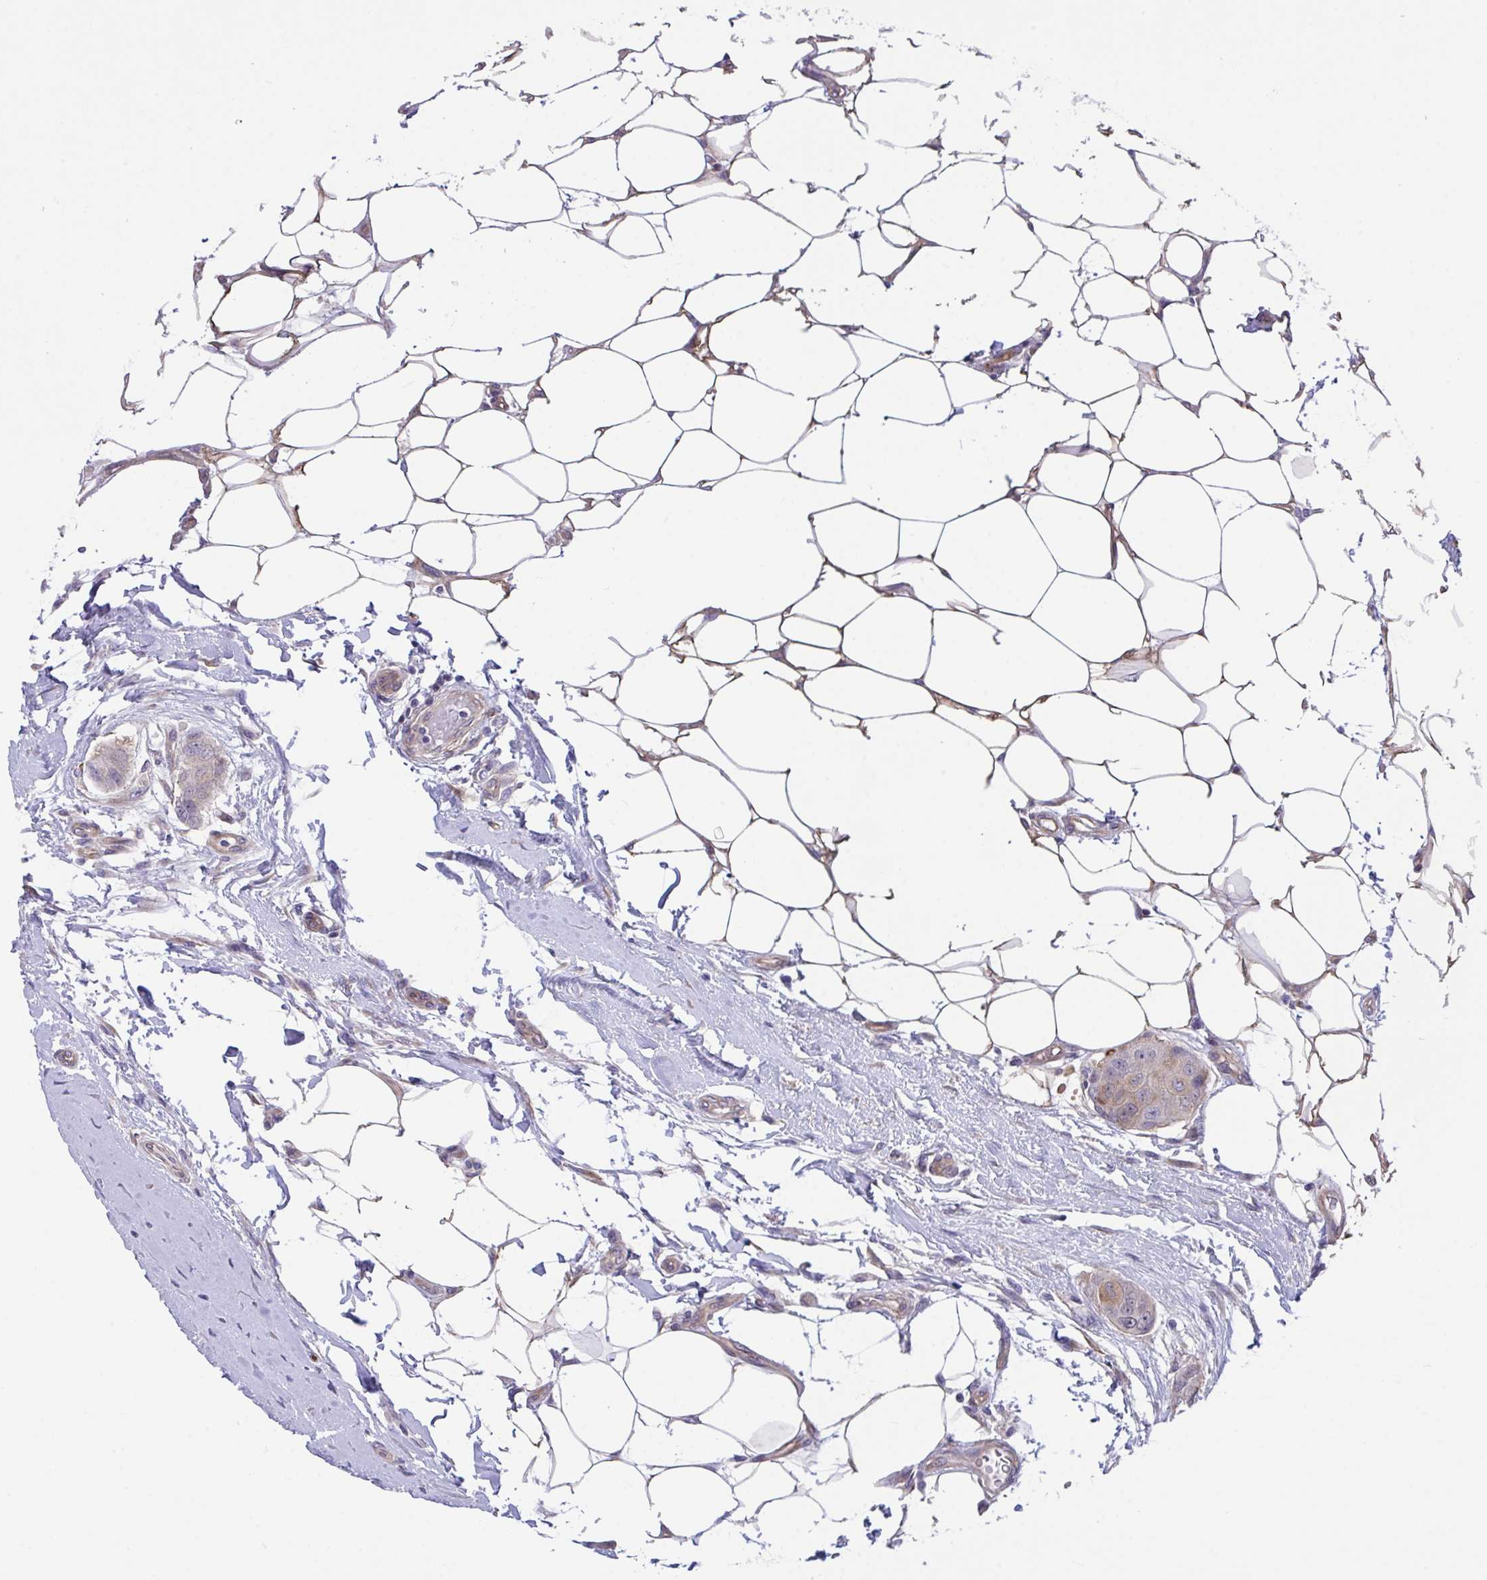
{"staining": {"intensity": "weak", "quantity": "25%-75%", "location": "cytoplasmic/membranous"}, "tissue": "breast cancer", "cell_type": "Tumor cells", "image_type": "cancer", "snomed": [{"axis": "morphology", "description": "Duct carcinoma"}, {"axis": "topography", "description": "Breast"}, {"axis": "topography", "description": "Lymph node"}], "caption": "Human breast cancer stained for a protein (brown) demonstrates weak cytoplasmic/membranous positive positivity in about 25%-75% of tumor cells.", "gene": "RHOXF1", "patient": {"sex": "female", "age": 80}}